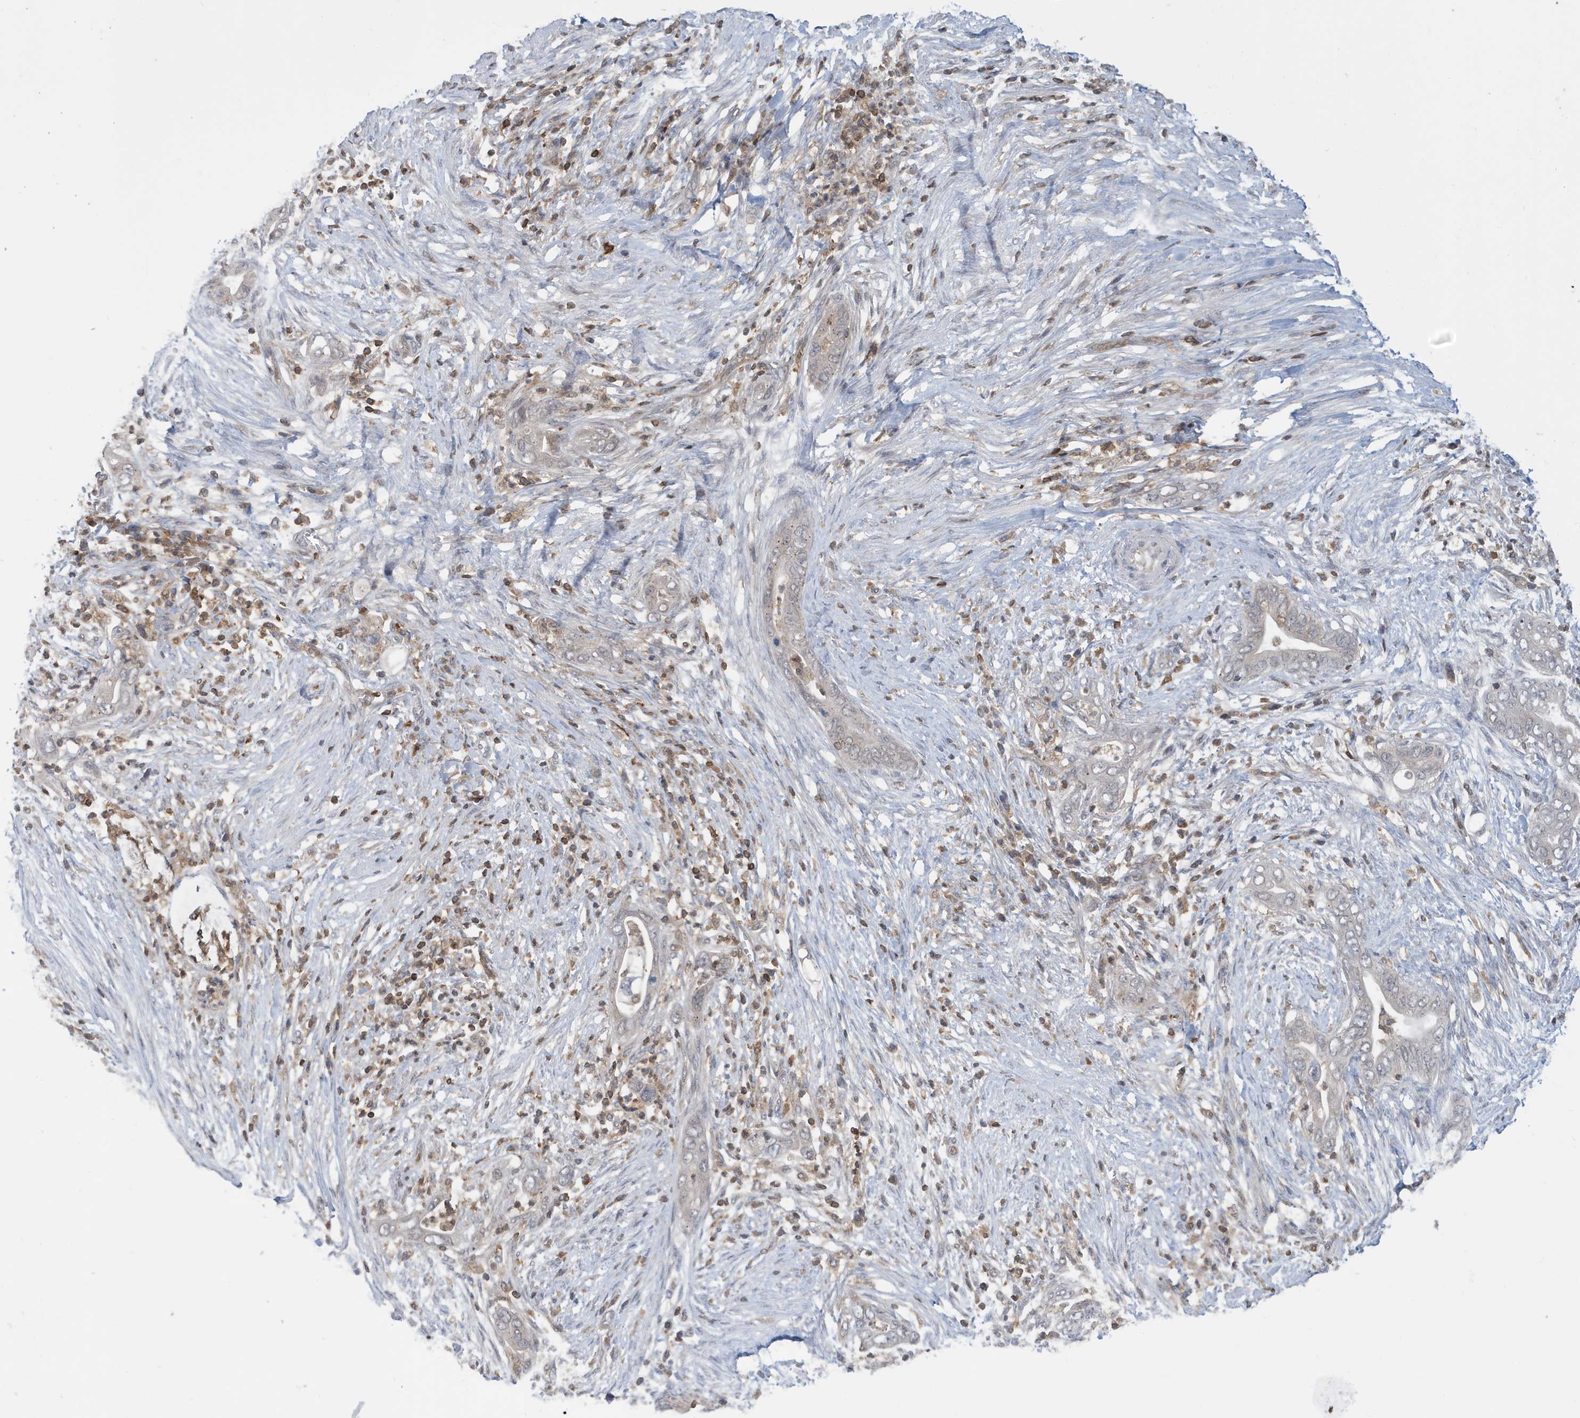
{"staining": {"intensity": "strong", "quantity": "<25%", "location": "cytoplasmic/membranous"}, "tissue": "pancreatic cancer", "cell_type": "Tumor cells", "image_type": "cancer", "snomed": [{"axis": "morphology", "description": "Adenocarcinoma, NOS"}, {"axis": "topography", "description": "Pancreas"}], "caption": "Immunohistochemical staining of human pancreatic cancer reveals strong cytoplasmic/membranous protein expression in about <25% of tumor cells.", "gene": "NSUN3", "patient": {"sex": "male", "age": 75}}